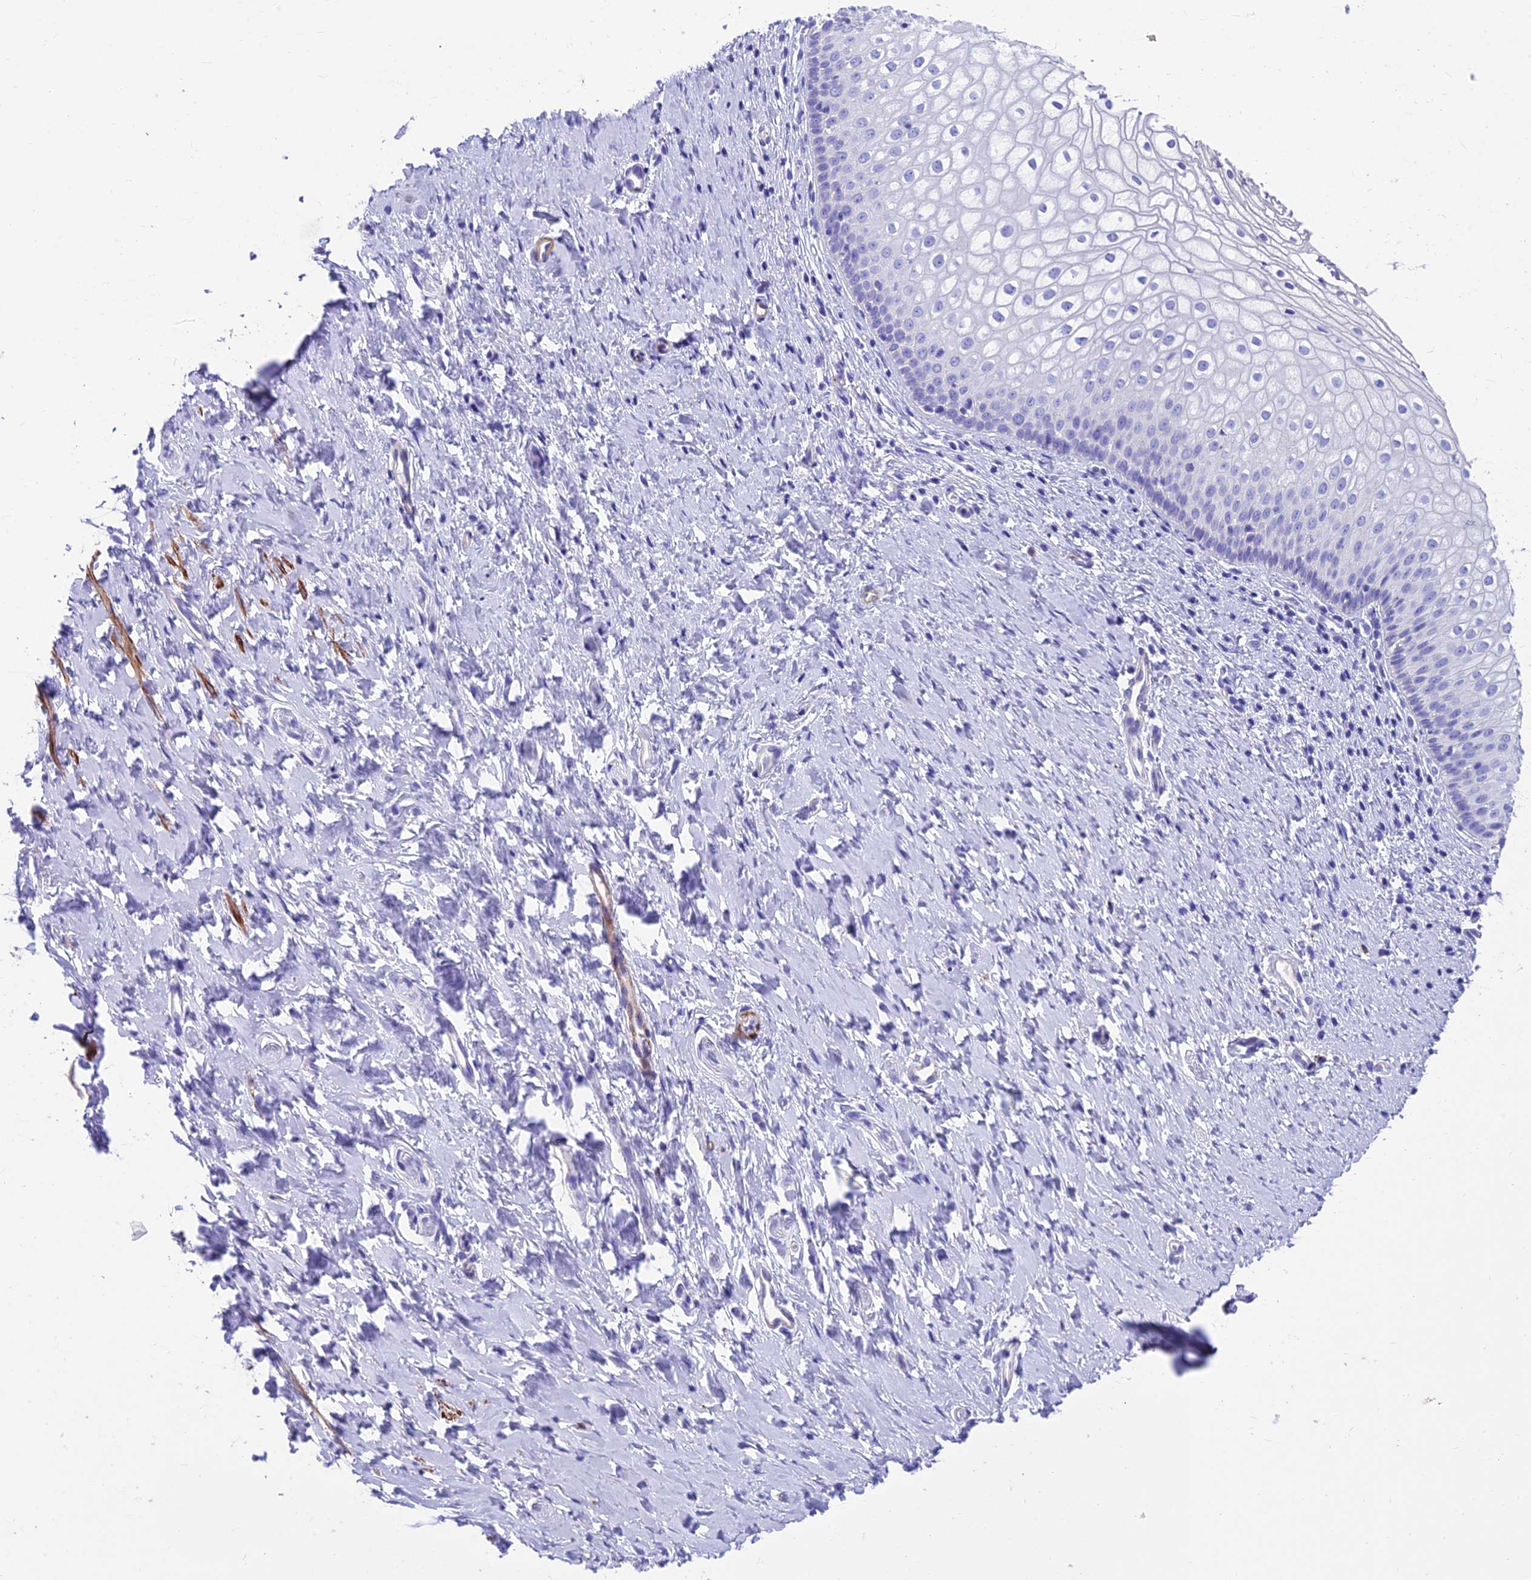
{"staining": {"intensity": "negative", "quantity": "none", "location": "none"}, "tissue": "vagina", "cell_type": "Squamous epithelial cells", "image_type": "normal", "snomed": [{"axis": "morphology", "description": "Normal tissue, NOS"}, {"axis": "topography", "description": "Vagina"}], "caption": "High power microscopy image of an immunohistochemistry photomicrograph of benign vagina, revealing no significant positivity in squamous epithelial cells. Nuclei are stained in blue.", "gene": "GNG11", "patient": {"sex": "female", "age": 60}}